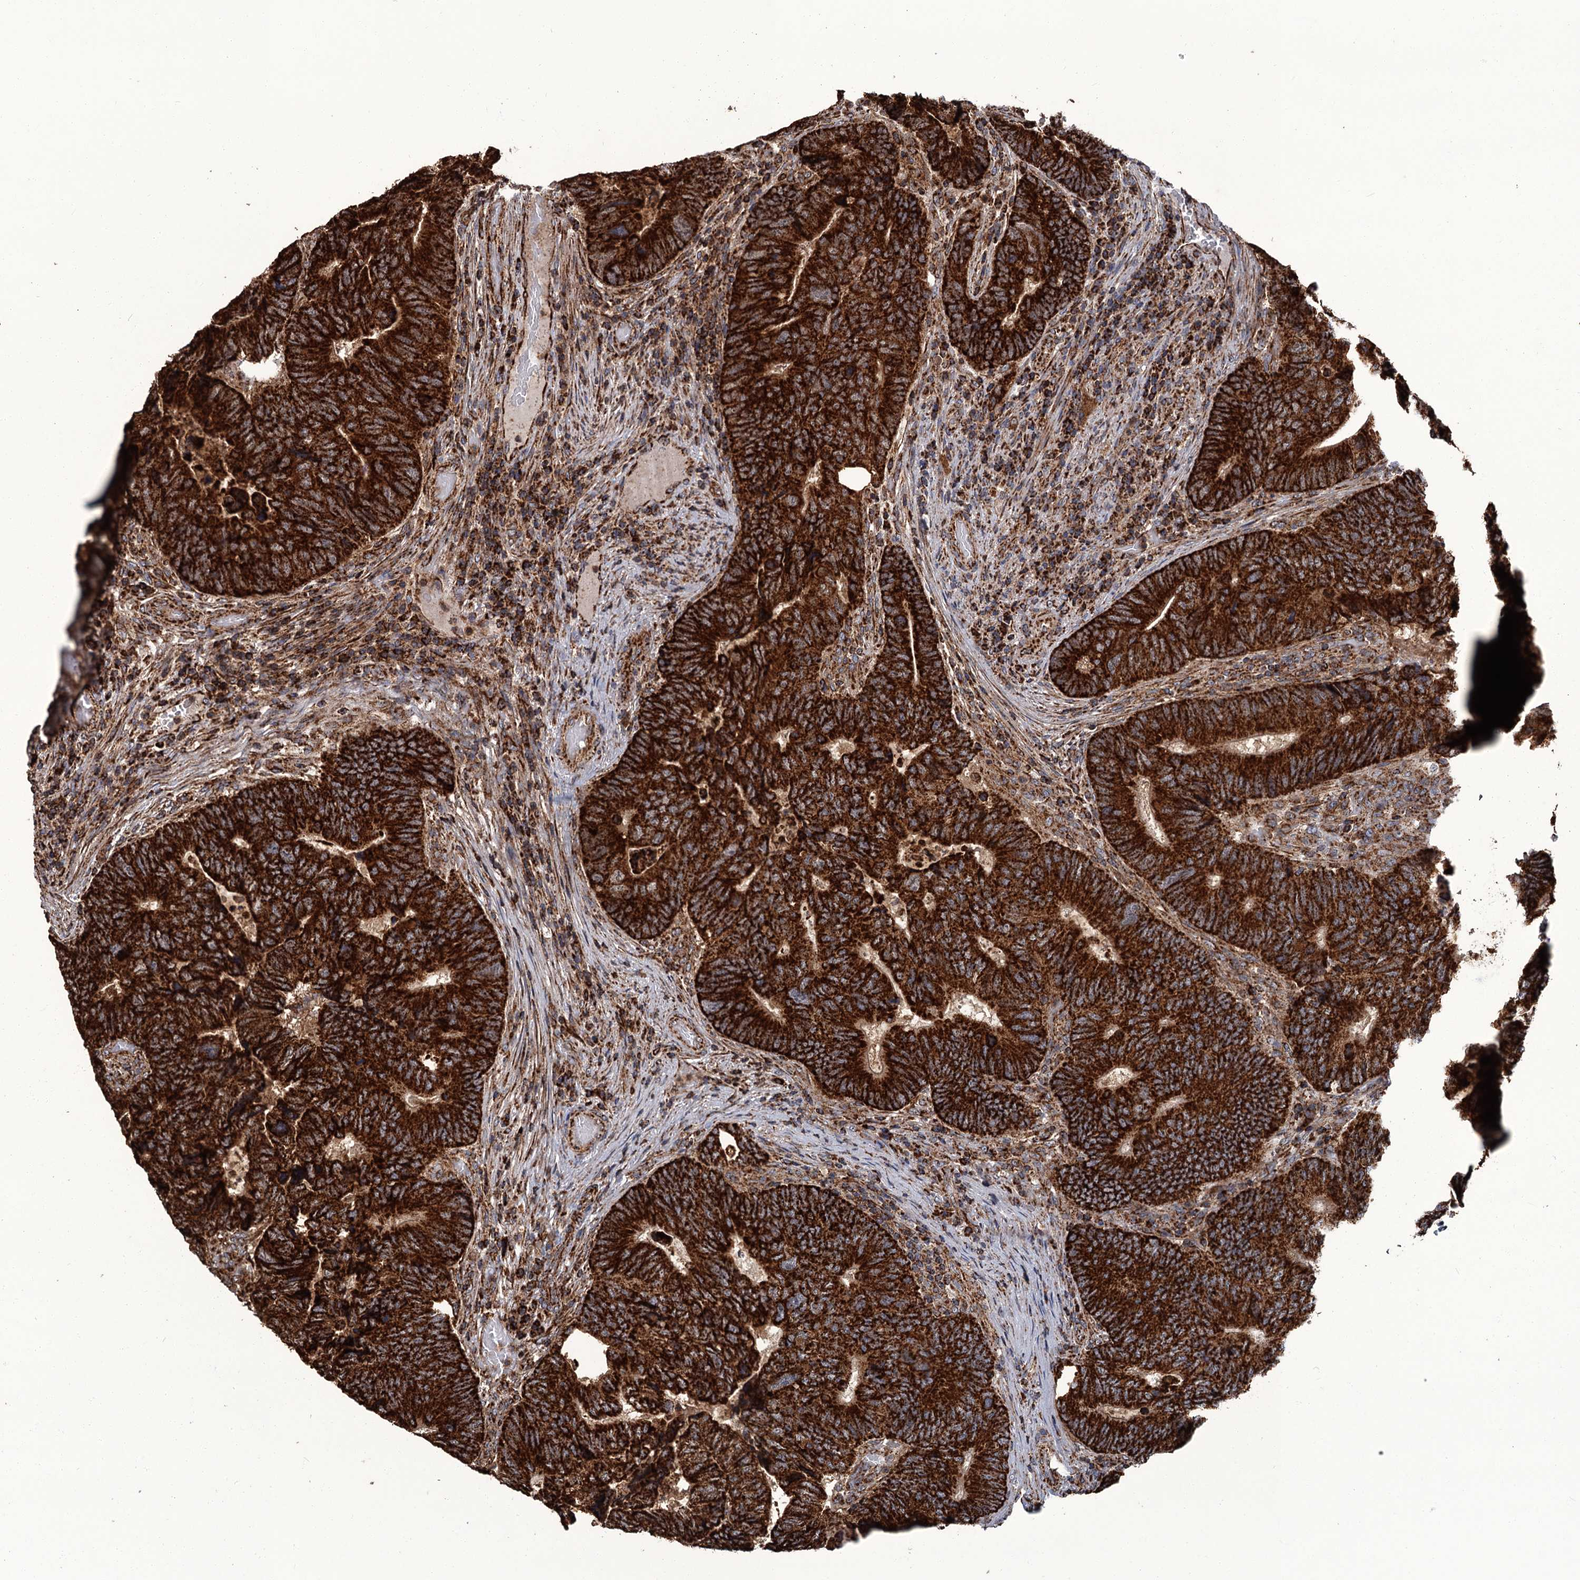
{"staining": {"intensity": "strong", "quantity": ">75%", "location": "cytoplasmic/membranous"}, "tissue": "colorectal cancer", "cell_type": "Tumor cells", "image_type": "cancer", "snomed": [{"axis": "morphology", "description": "Adenocarcinoma, NOS"}, {"axis": "topography", "description": "Colon"}], "caption": "Protein expression by immunohistochemistry (IHC) displays strong cytoplasmic/membranous expression in about >75% of tumor cells in adenocarcinoma (colorectal). The staining was performed using DAB (3,3'-diaminobenzidine) to visualize the protein expression in brown, while the nuclei were stained in blue with hematoxylin (Magnification: 20x).", "gene": "APH1A", "patient": {"sex": "female", "age": 67}}